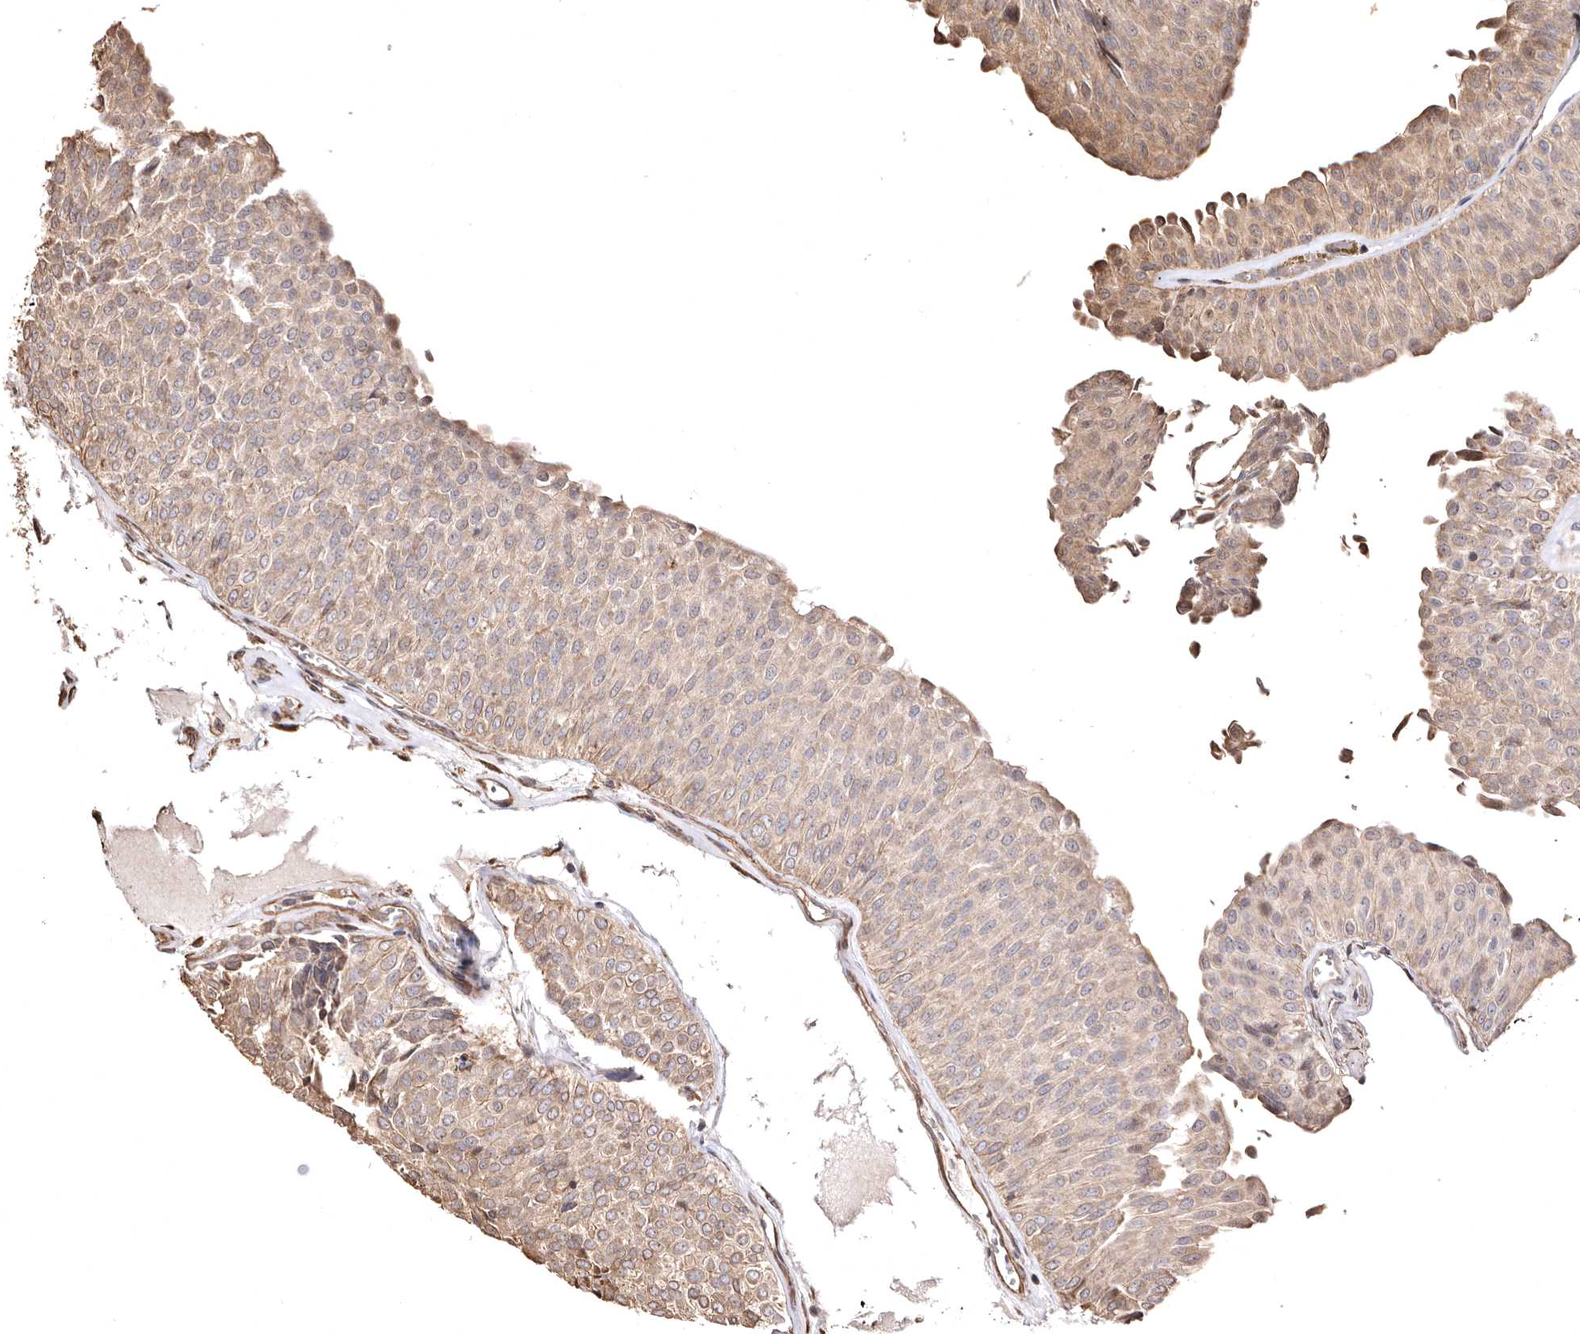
{"staining": {"intensity": "weak", "quantity": ">75%", "location": "cytoplasmic/membranous"}, "tissue": "urothelial cancer", "cell_type": "Tumor cells", "image_type": "cancer", "snomed": [{"axis": "morphology", "description": "Urothelial carcinoma, Low grade"}, {"axis": "topography", "description": "Urinary bladder"}], "caption": "The image displays immunohistochemical staining of low-grade urothelial carcinoma. There is weak cytoplasmic/membranous staining is present in approximately >75% of tumor cells. (DAB IHC, brown staining for protein, blue staining for nuclei).", "gene": "MACC1", "patient": {"sex": "male", "age": 78}}